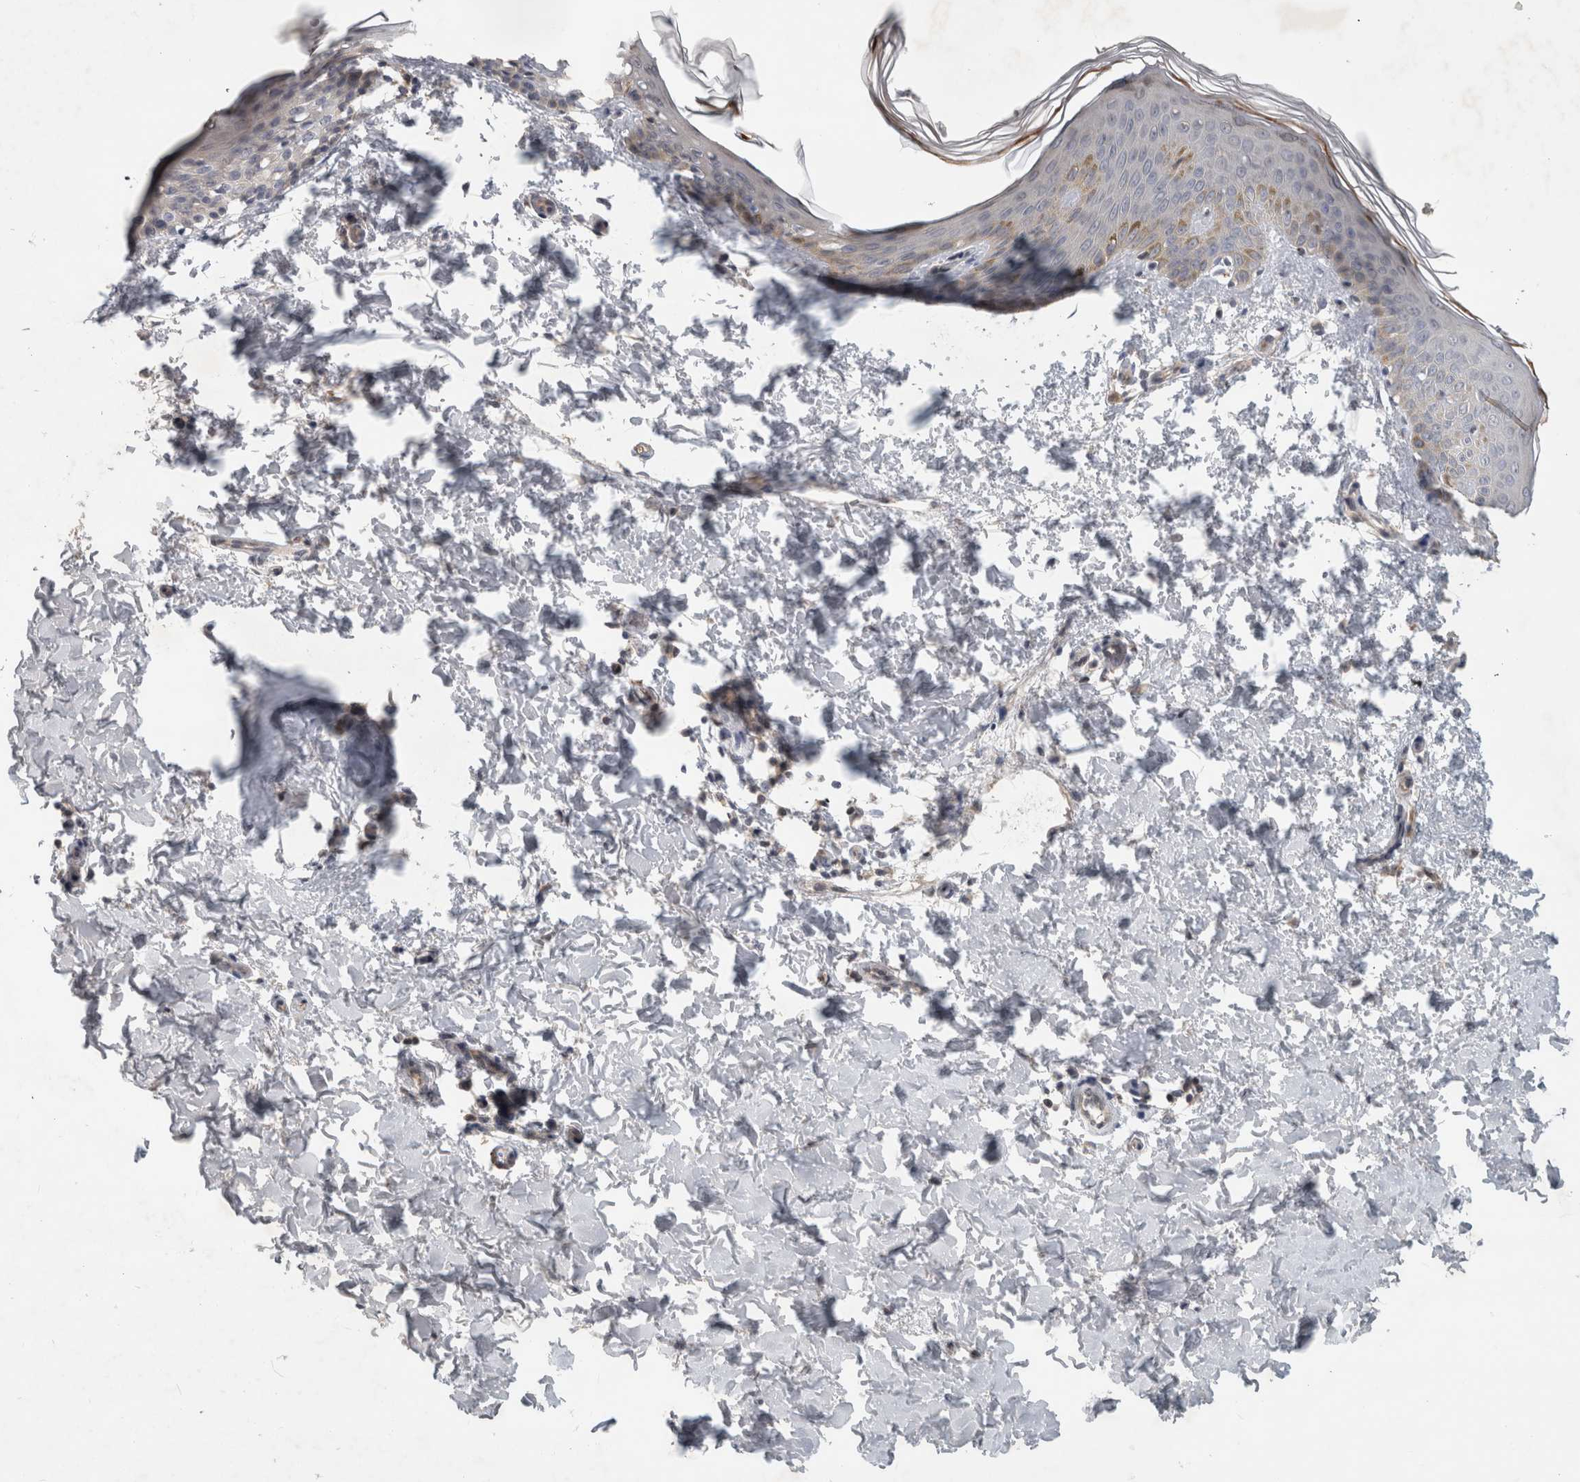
{"staining": {"intensity": "negative", "quantity": "none", "location": "none"}, "tissue": "skin", "cell_type": "Fibroblasts", "image_type": "normal", "snomed": [{"axis": "morphology", "description": "Normal tissue, NOS"}, {"axis": "morphology", "description": "Neoplasm, benign, NOS"}, {"axis": "topography", "description": "Skin"}, {"axis": "topography", "description": "Soft tissue"}], "caption": "Immunohistochemical staining of normal skin displays no significant positivity in fibroblasts. (DAB immunohistochemistry (IHC) with hematoxylin counter stain).", "gene": "AASDHPPT", "patient": {"sex": "male", "age": 26}}